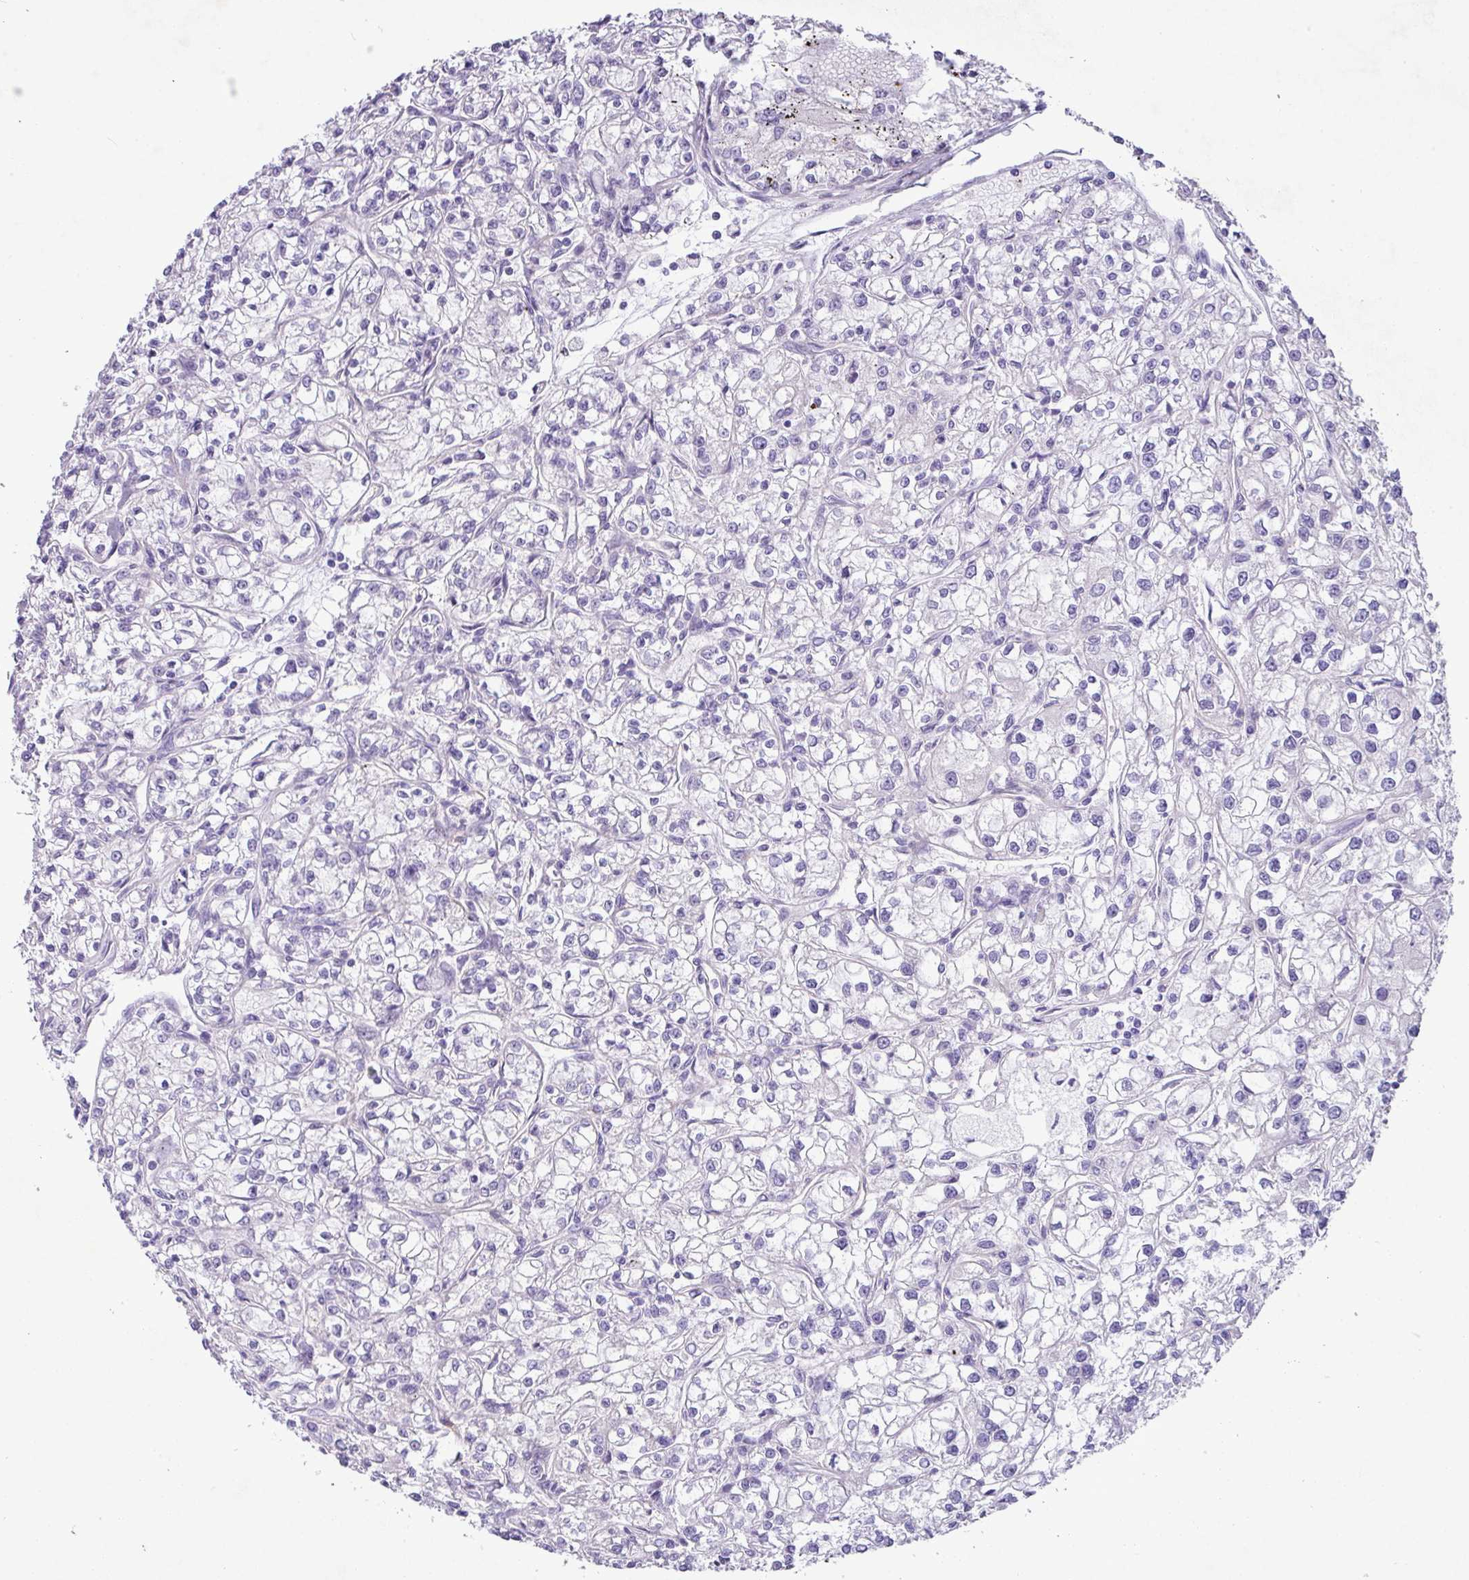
{"staining": {"intensity": "negative", "quantity": "none", "location": "none"}, "tissue": "renal cancer", "cell_type": "Tumor cells", "image_type": "cancer", "snomed": [{"axis": "morphology", "description": "Adenocarcinoma, NOS"}, {"axis": "topography", "description": "Kidney"}], "caption": "The IHC photomicrograph has no significant staining in tumor cells of adenocarcinoma (renal) tissue.", "gene": "KIRREL3", "patient": {"sex": "female", "age": 59}}